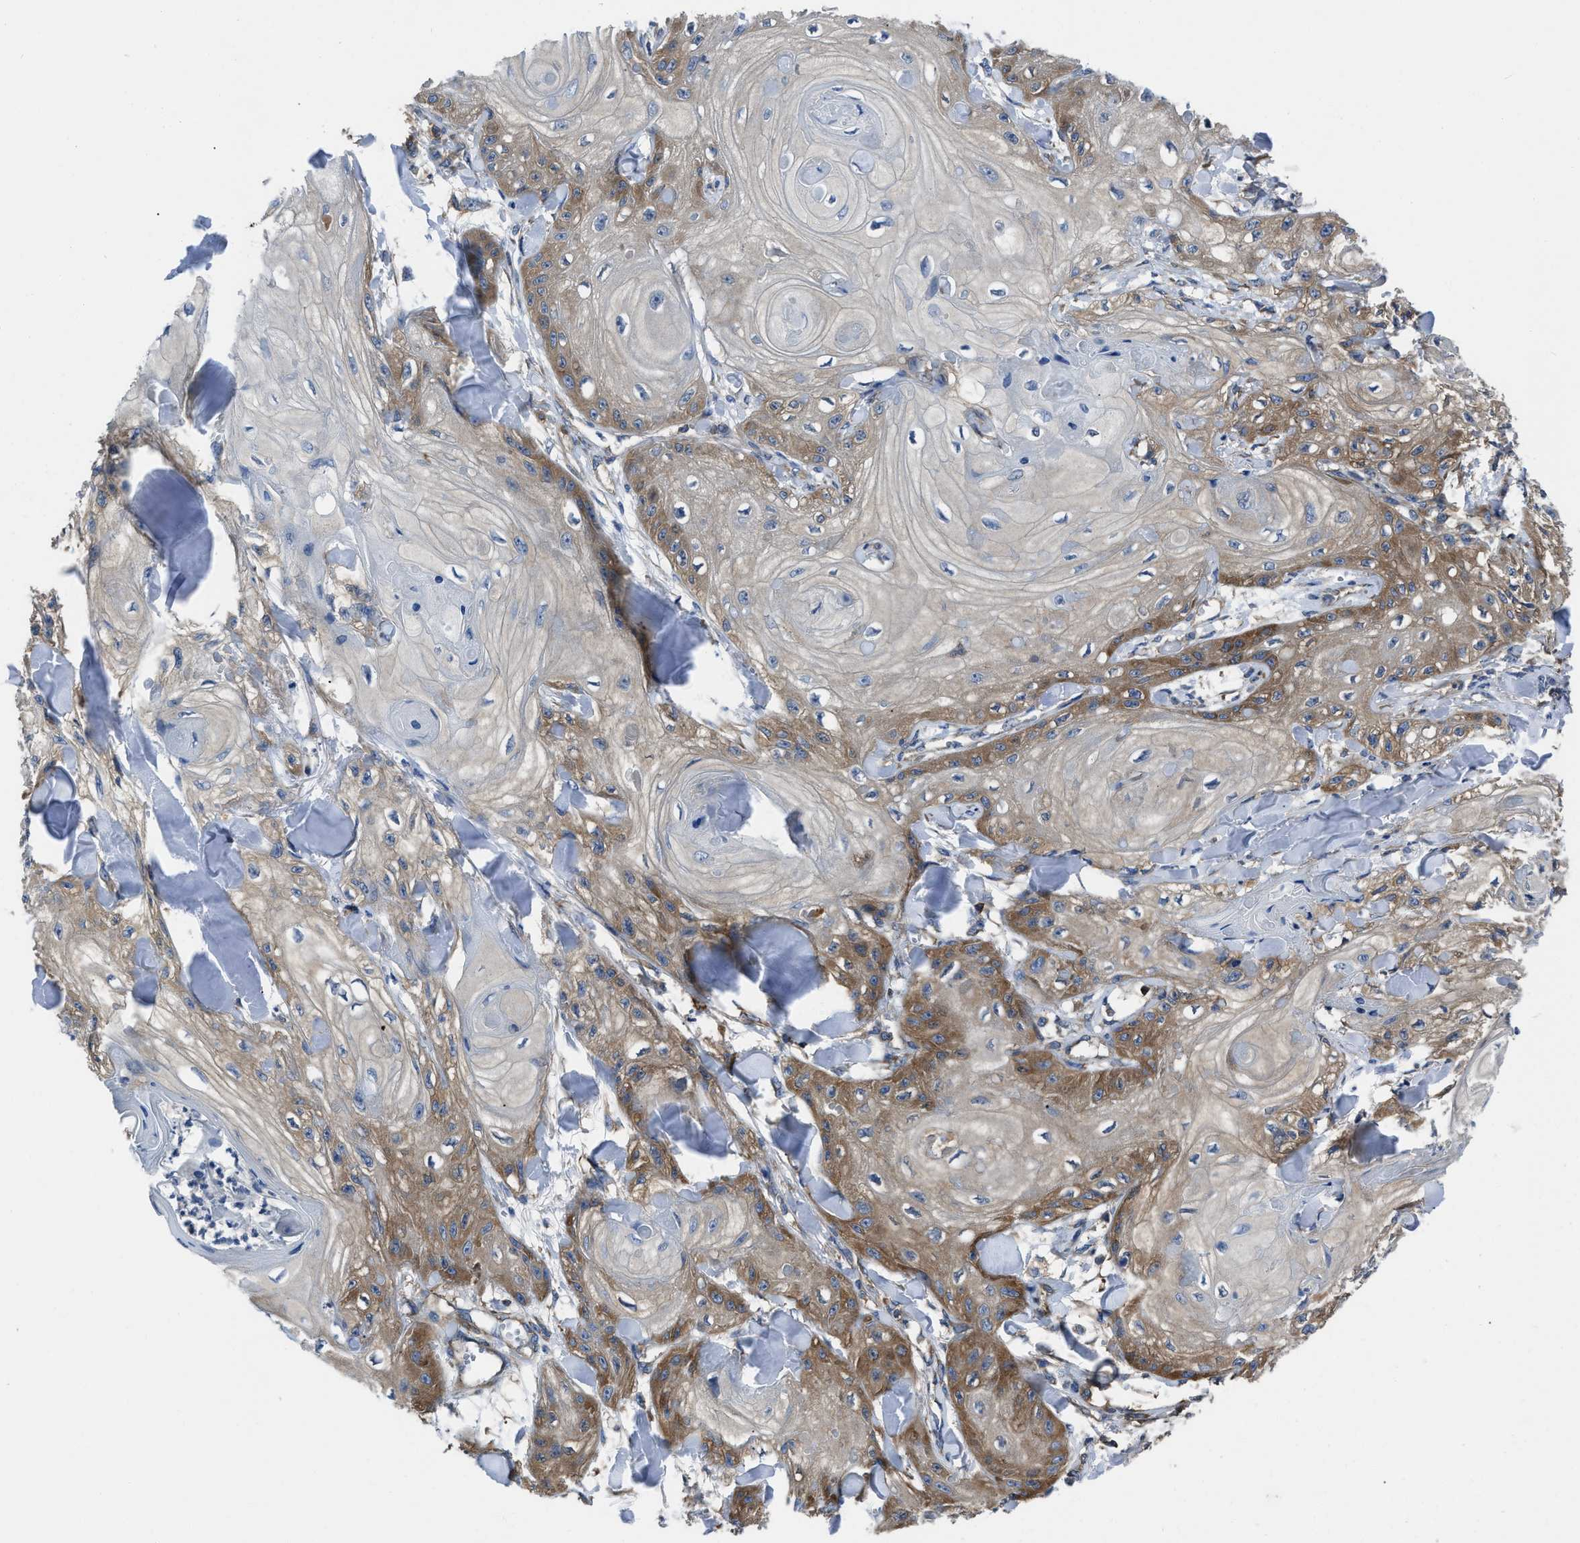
{"staining": {"intensity": "moderate", "quantity": "25%-75%", "location": "cytoplasmic/membranous"}, "tissue": "skin cancer", "cell_type": "Tumor cells", "image_type": "cancer", "snomed": [{"axis": "morphology", "description": "Squamous cell carcinoma, NOS"}, {"axis": "topography", "description": "Skin"}], "caption": "This micrograph demonstrates skin squamous cell carcinoma stained with immunohistochemistry (IHC) to label a protein in brown. The cytoplasmic/membranous of tumor cells show moderate positivity for the protein. Nuclei are counter-stained blue.", "gene": "YARS1", "patient": {"sex": "male", "age": 74}}